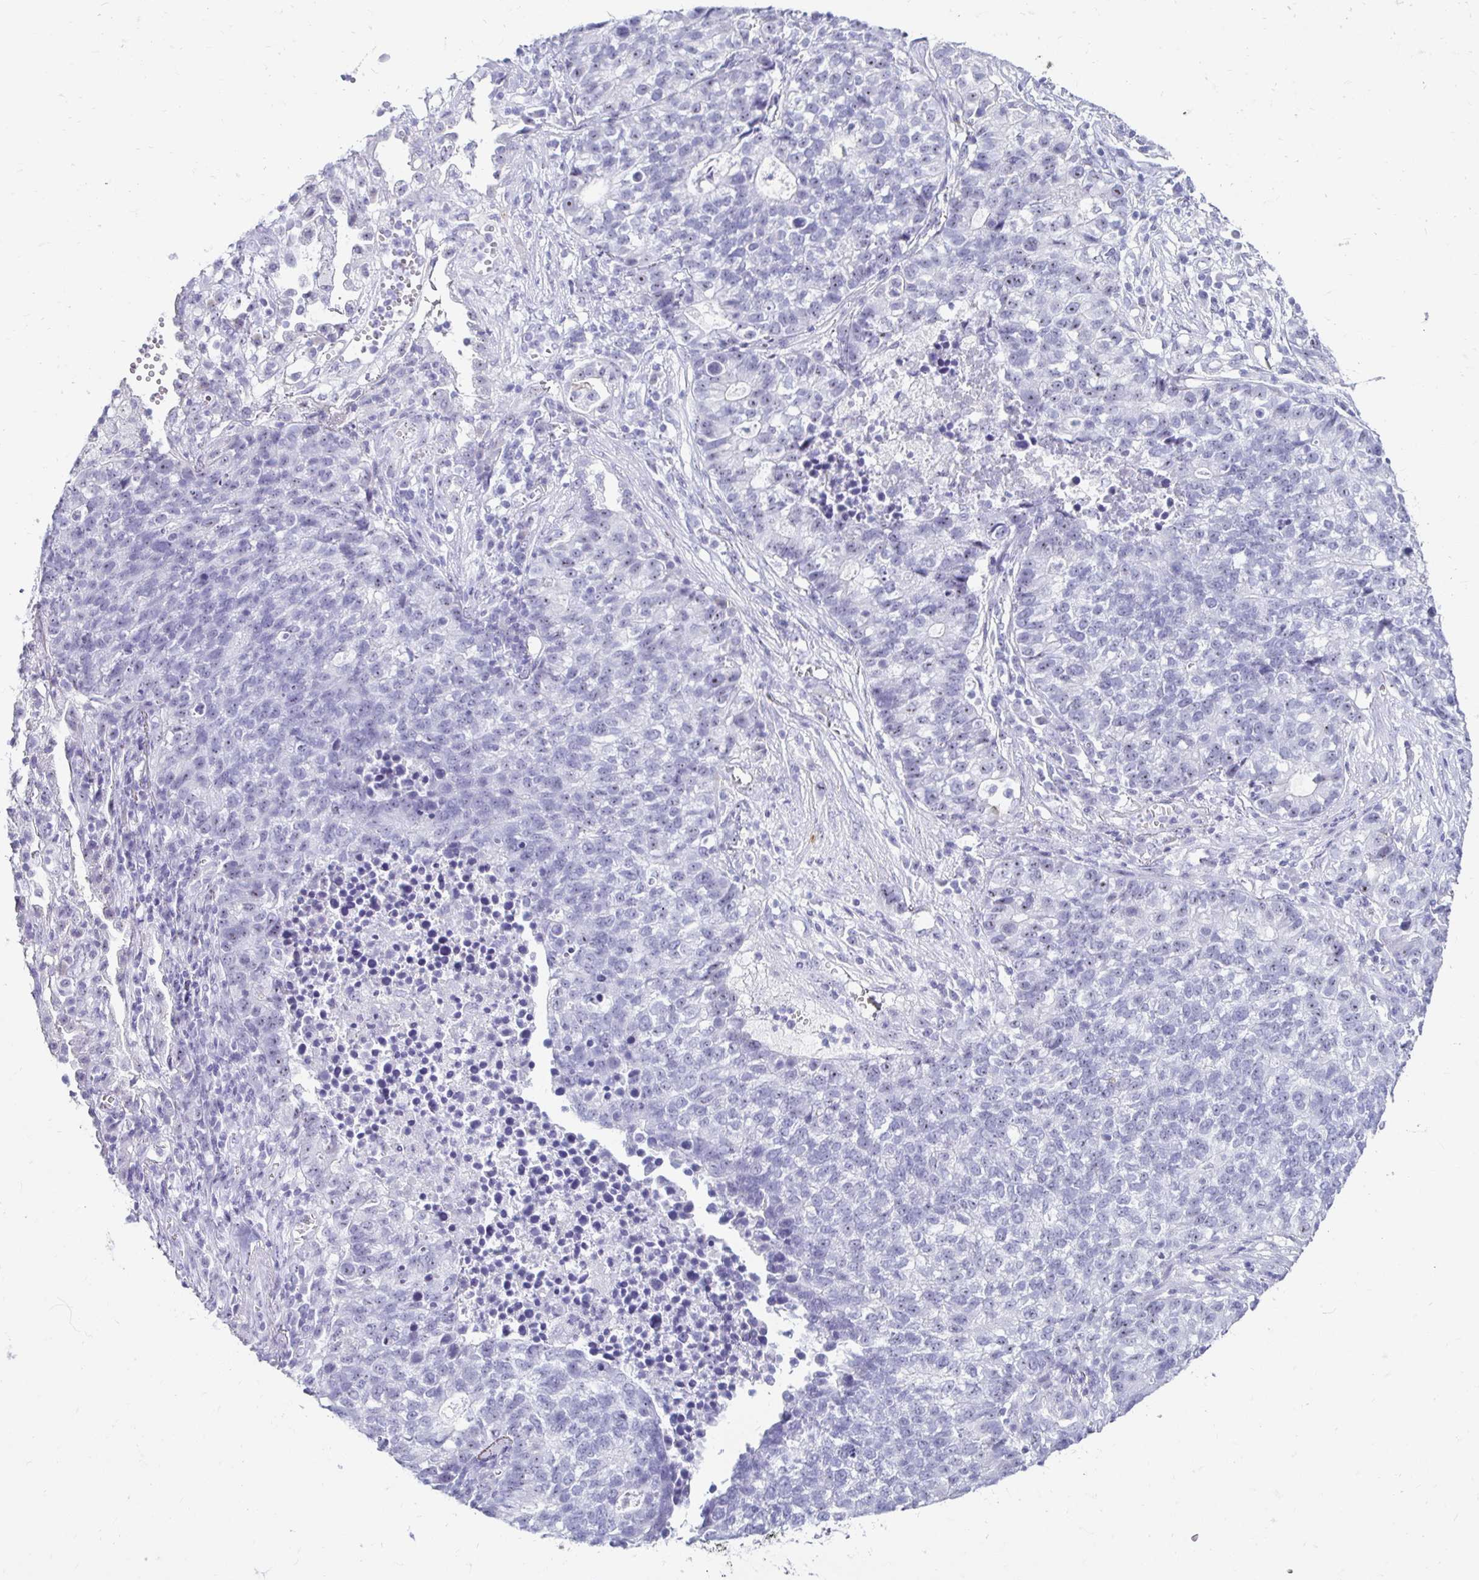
{"staining": {"intensity": "negative", "quantity": "none", "location": "none"}, "tissue": "lung cancer", "cell_type": "Tumor cells", "image_type": "cancer", "snomed": [{"axis": "morphology", "description": "Adenocarcinoma, NOS"}, {"axis": "topography", "description": "Lung"}], "caption": "The histopathology image displays no staining of tumor cells in adenocarcinoma (lung). Nuclei are stained in blue.", "gene": "CST6", "patient": {"sex": "male", "age": 57}}